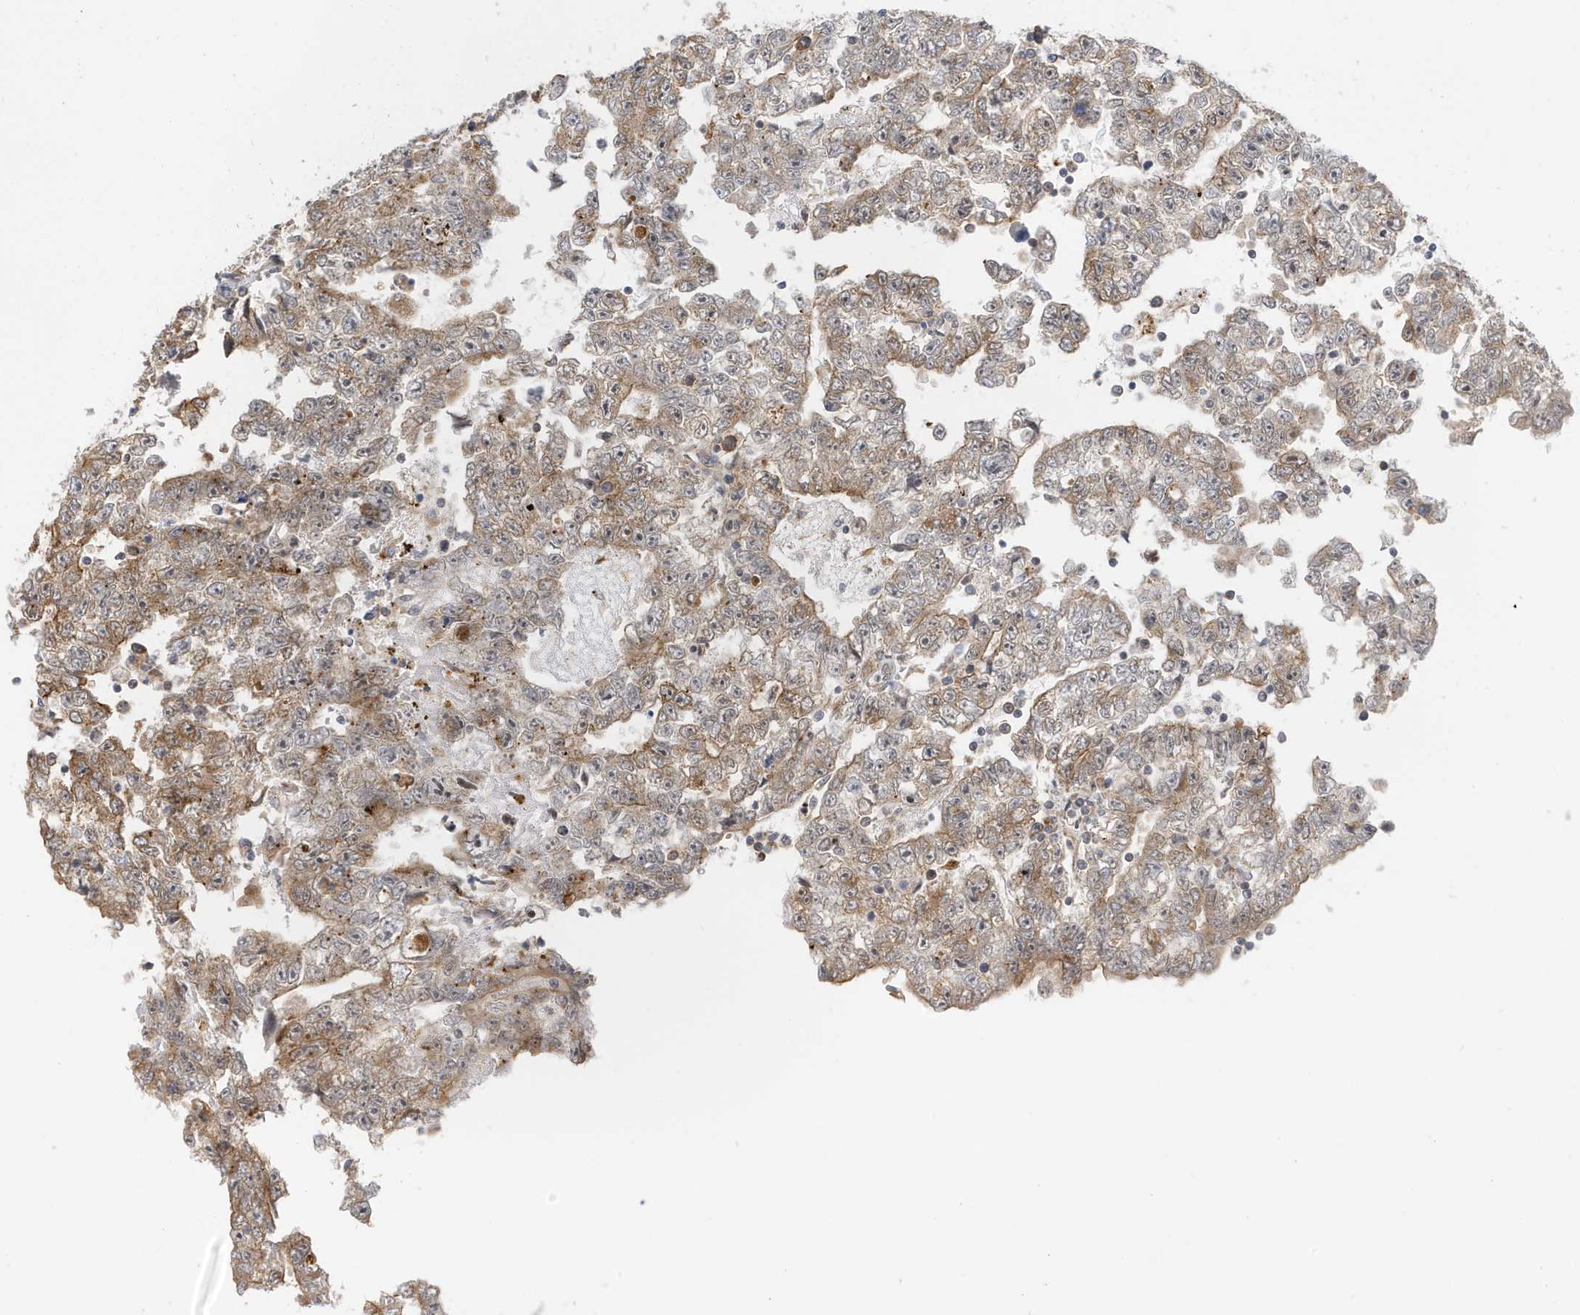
{"staining": {"intensity": "moderate", "quantity": ">75%", "location": "cytoplasmic/membranous"}, "tissue": "testis cancer", "cell_type": "Tumor cells", "image_type": "cancer", "snomed": [{"axis": "morphology", "description": "Carcinoma, Embryonal, NOS"}, {"axis": "topography", "description": "Testis"}], "caption": "An image of human embryonal carcinoma (testis) stained for a protein demonstrates moderate cytoplasmic/membranous brown staining in tumor cells.", "gene": "ZNF507", "patient": {"sex": "male", "age": 25}}